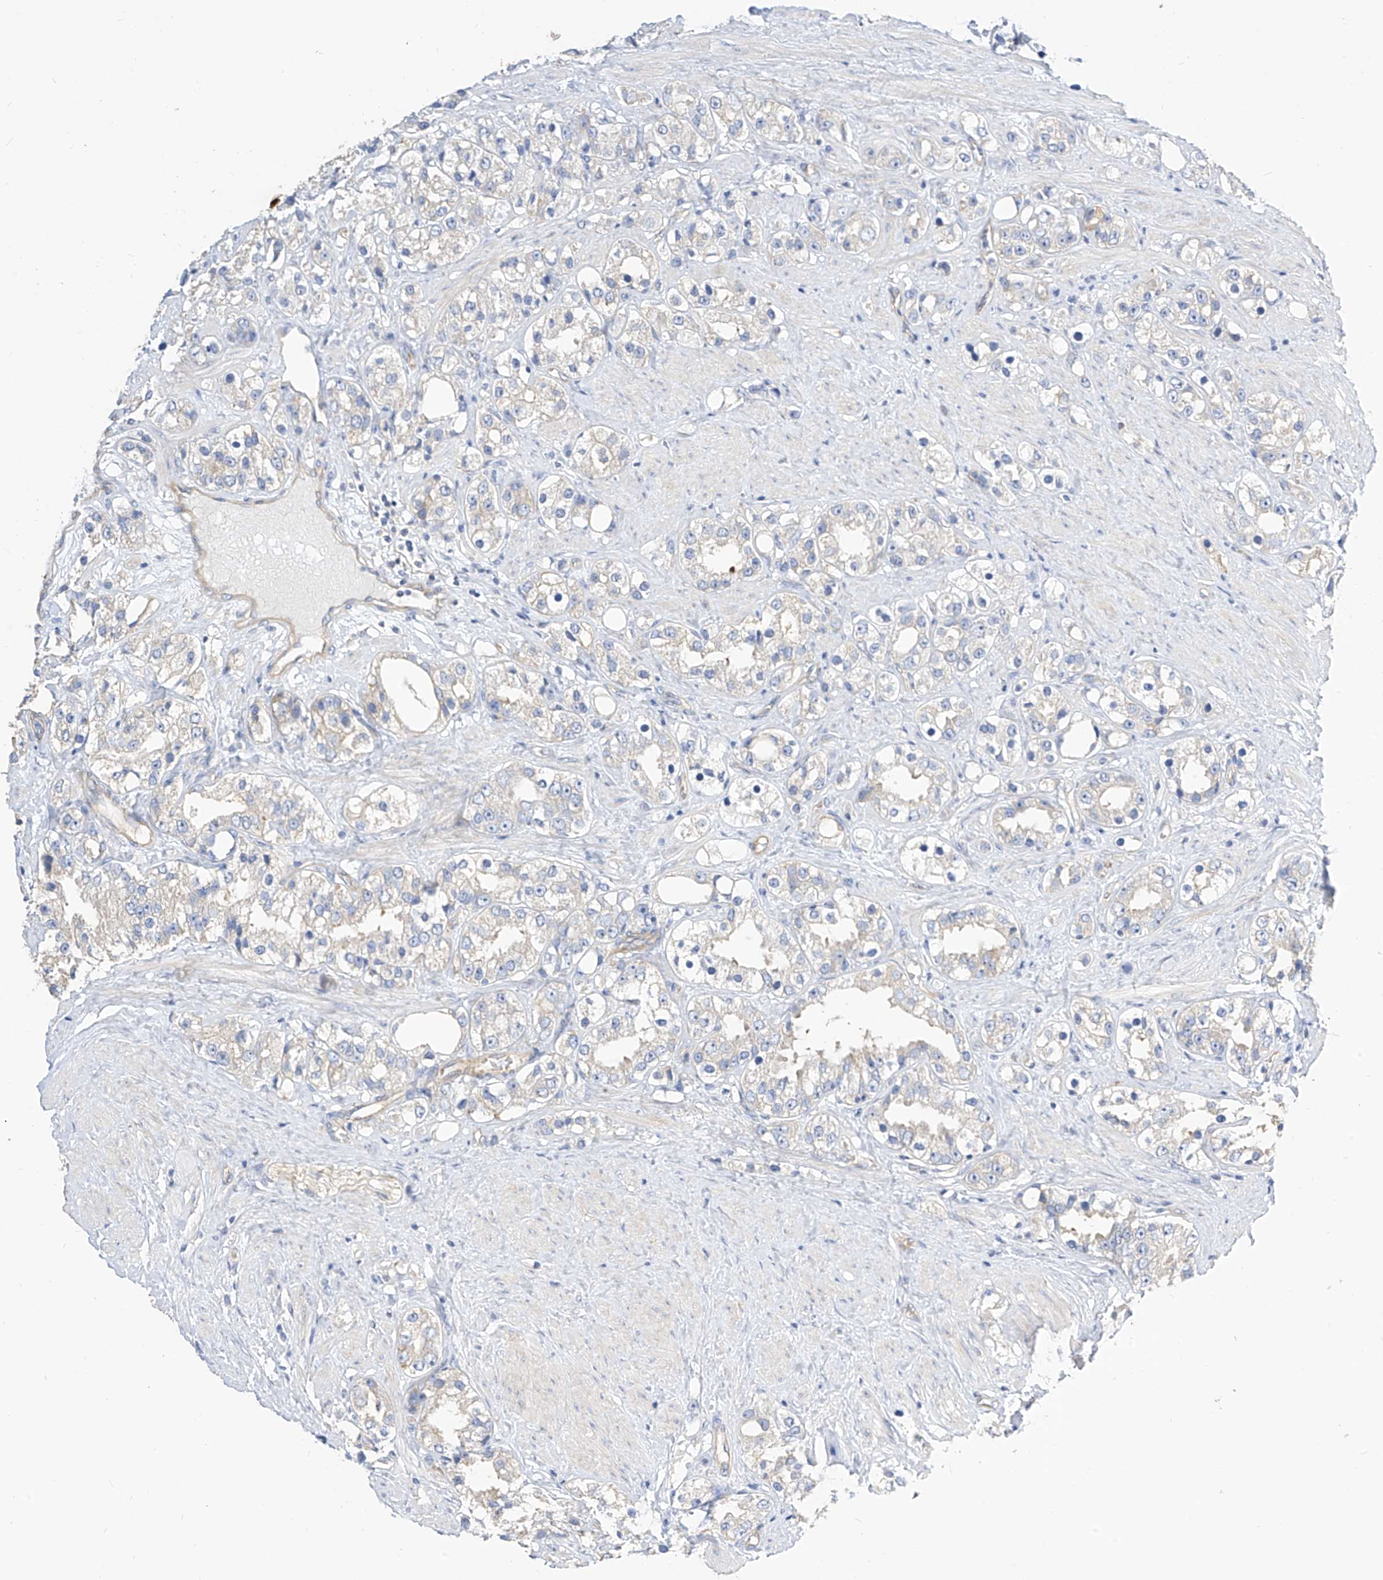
{"staining": {"intensity": "negative", "quantity": "none", "location": "none"}, "tissue": "prostate cancer", "cell_type": "Tumor cells", "image_type": "cancer", "snomed": [{"axis": "morphology", "description": "Adenocarcinoma, NOS"}, {"axis": "topography", "description": "Prostate"}], "caption": "This image is of prostate adenocarcinoma stained with immunohistochemistry (IHC) to label a protein in brown with the nuclei are counter-stained blue. There is no positivity in tumor cells. The staining was performed using DAB to visualize the protein expression in brown, while the nuclei were stained in blue with hematoxylin (Magnification: 20x).", "gene": "SCGB2A1", "patient": {"sex": "male", "age": 79}}